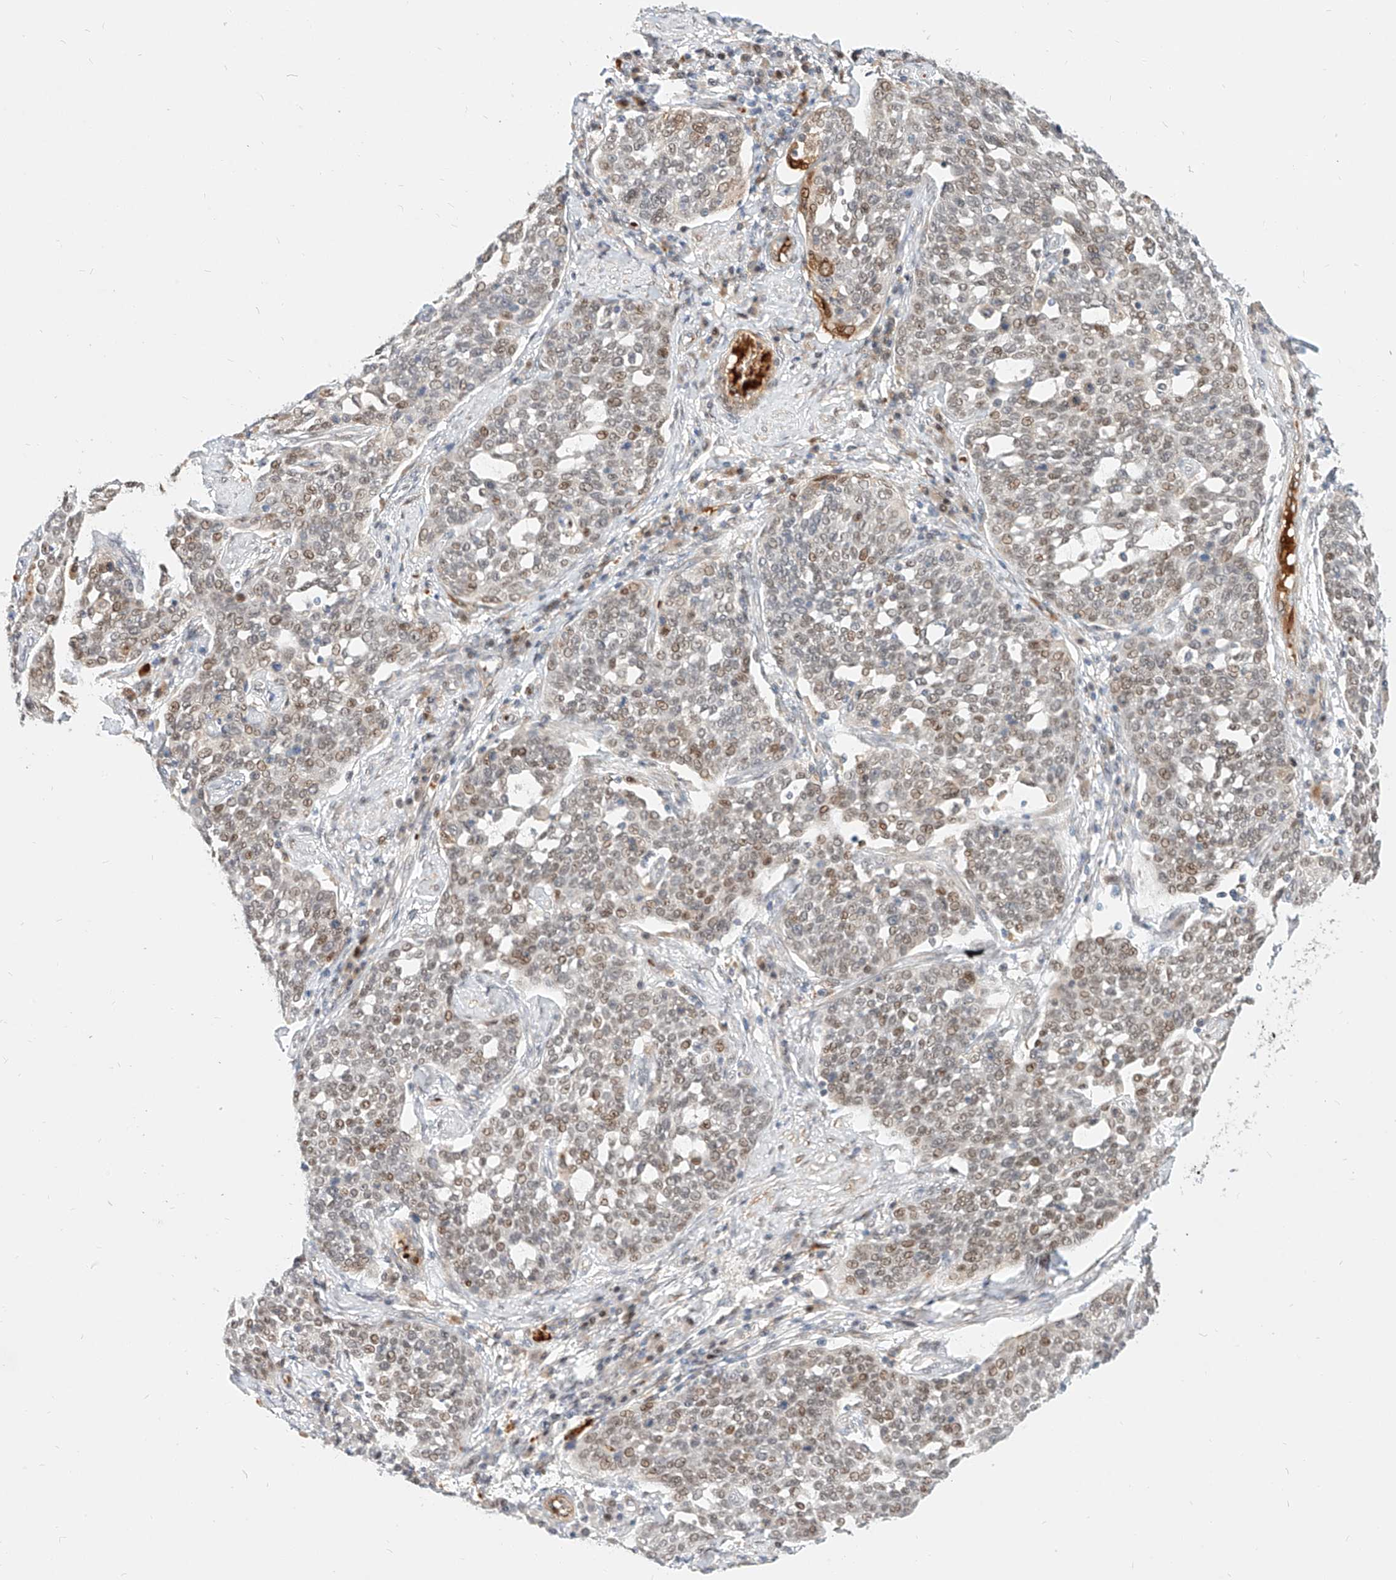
{"staining": {"intensity": "moderate", "quantity": "25%-75%", "location": "cytoplasmic/membranous,nuclear"}, "tissue": "cervical cancer", "cell_type": "Tumor cells", "image_type": "cancer", "snomed": [{"axis": "morphology", "description": "Squamous cell carcinoma, NOS"}, {"axis": "topography", "description": "Cervix"}], "caption": "Protein expression analysis of cervical cancer (squamous cell carcinoma) exhibits moderate cytoplasmic/membranous and nuclear expression in about 25%-75% of tumor cells.", "gene": "CBX8", "patient": {"sex": "female", "age": 34}}